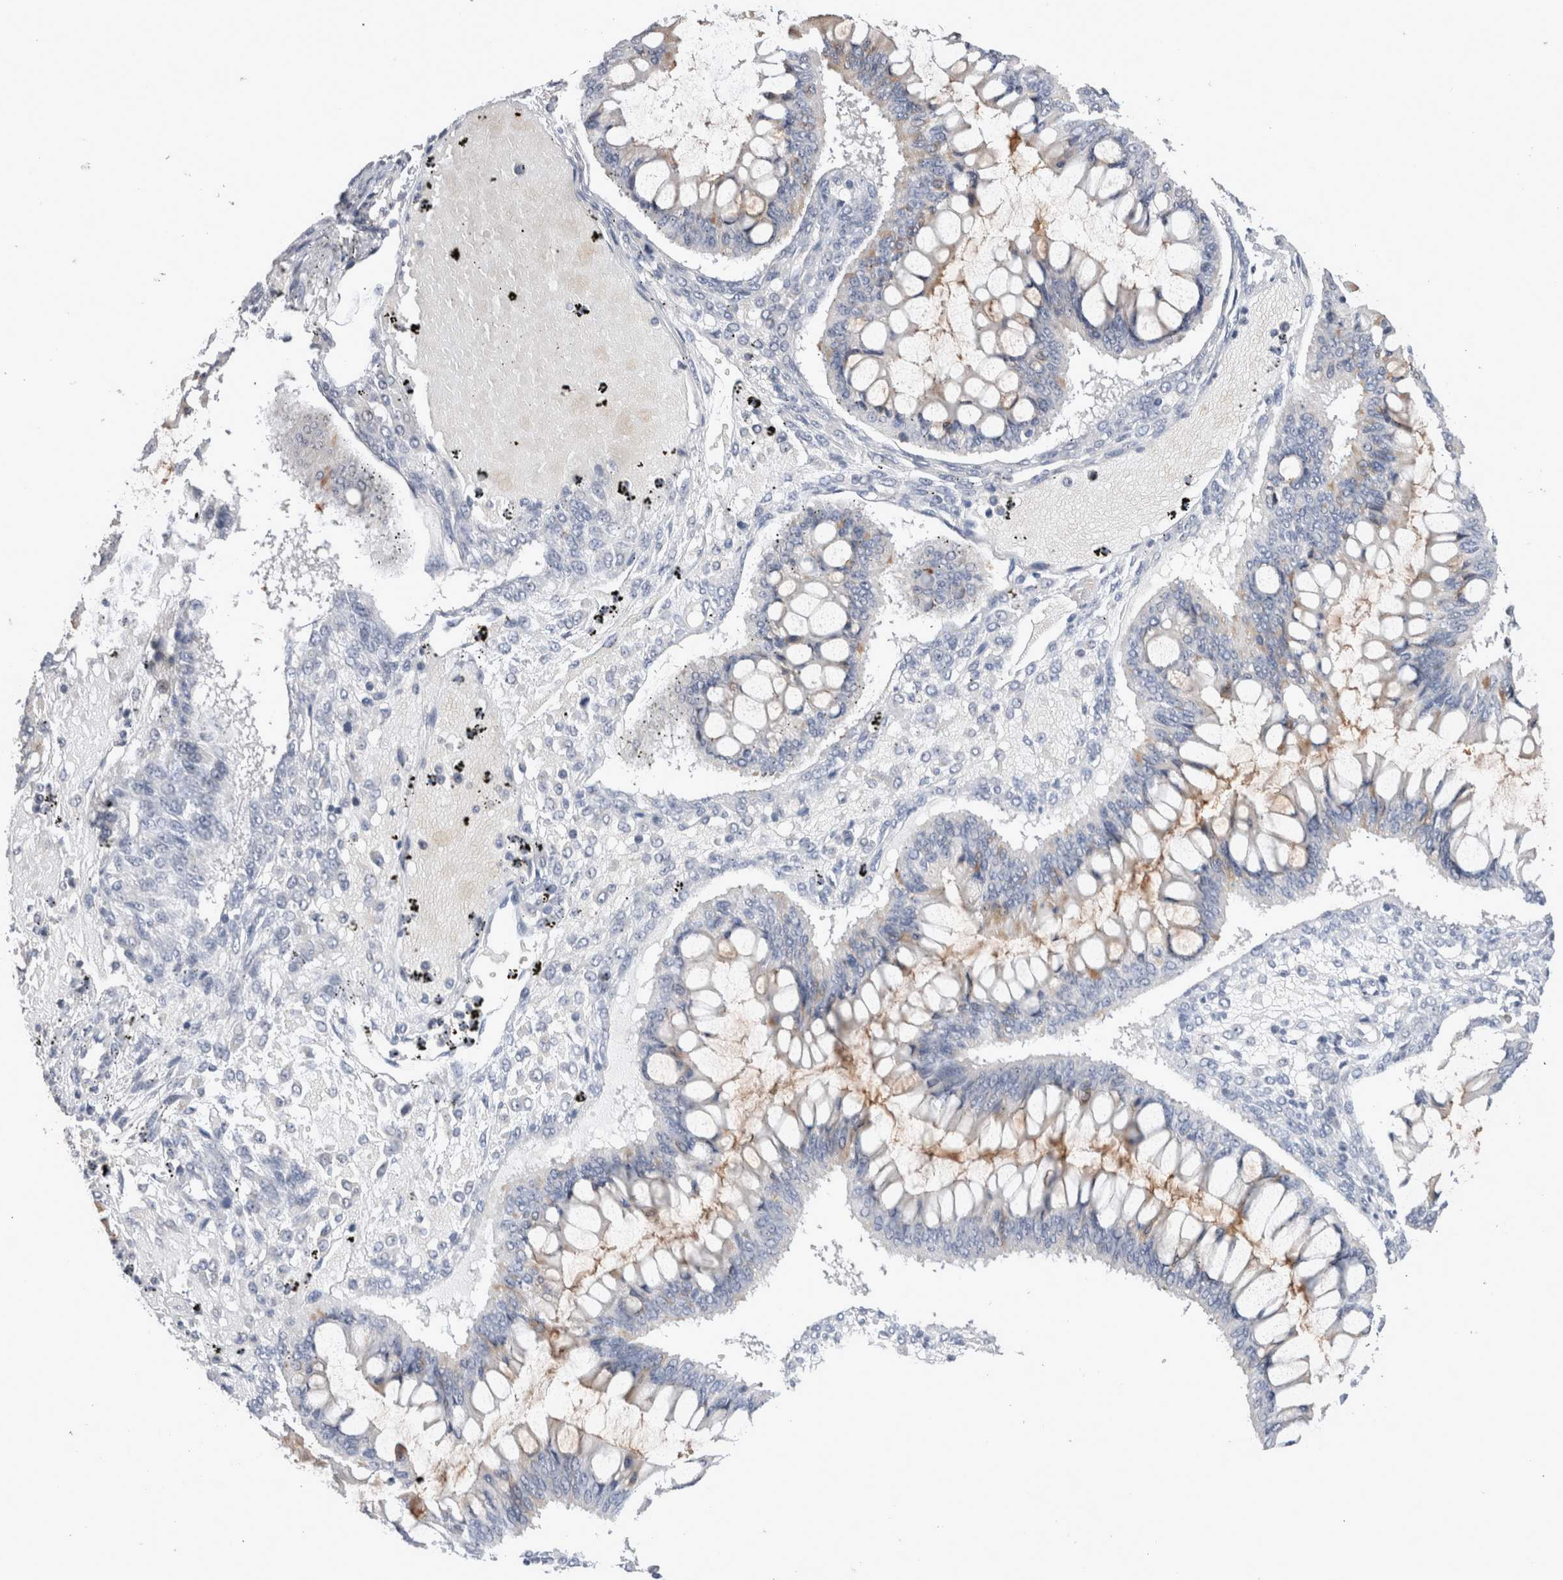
{"staining": {"intensity": "moderate", "quantity": ">75%", "location": "cytoplasmic/membranous"}, "tissue": "ovarian cancer", "cell_type": "Tumor cells", "image_type": "cancer", "snomed": [{"axis": "morphology", "description": "Cystadenocarcinoma, mucinous, NOS"}, {"axis": "topography", "description": "Ovary"}], "caption": "Immunohistochemical staining of mucinous cystadenocarcinoma (ovarian) exhibits moderate cytoplasmic/membranous protein expression in about >75% of tumor cells.", "gene": "CRYBG1", "patient": {"sex": "female", "age": 73}}